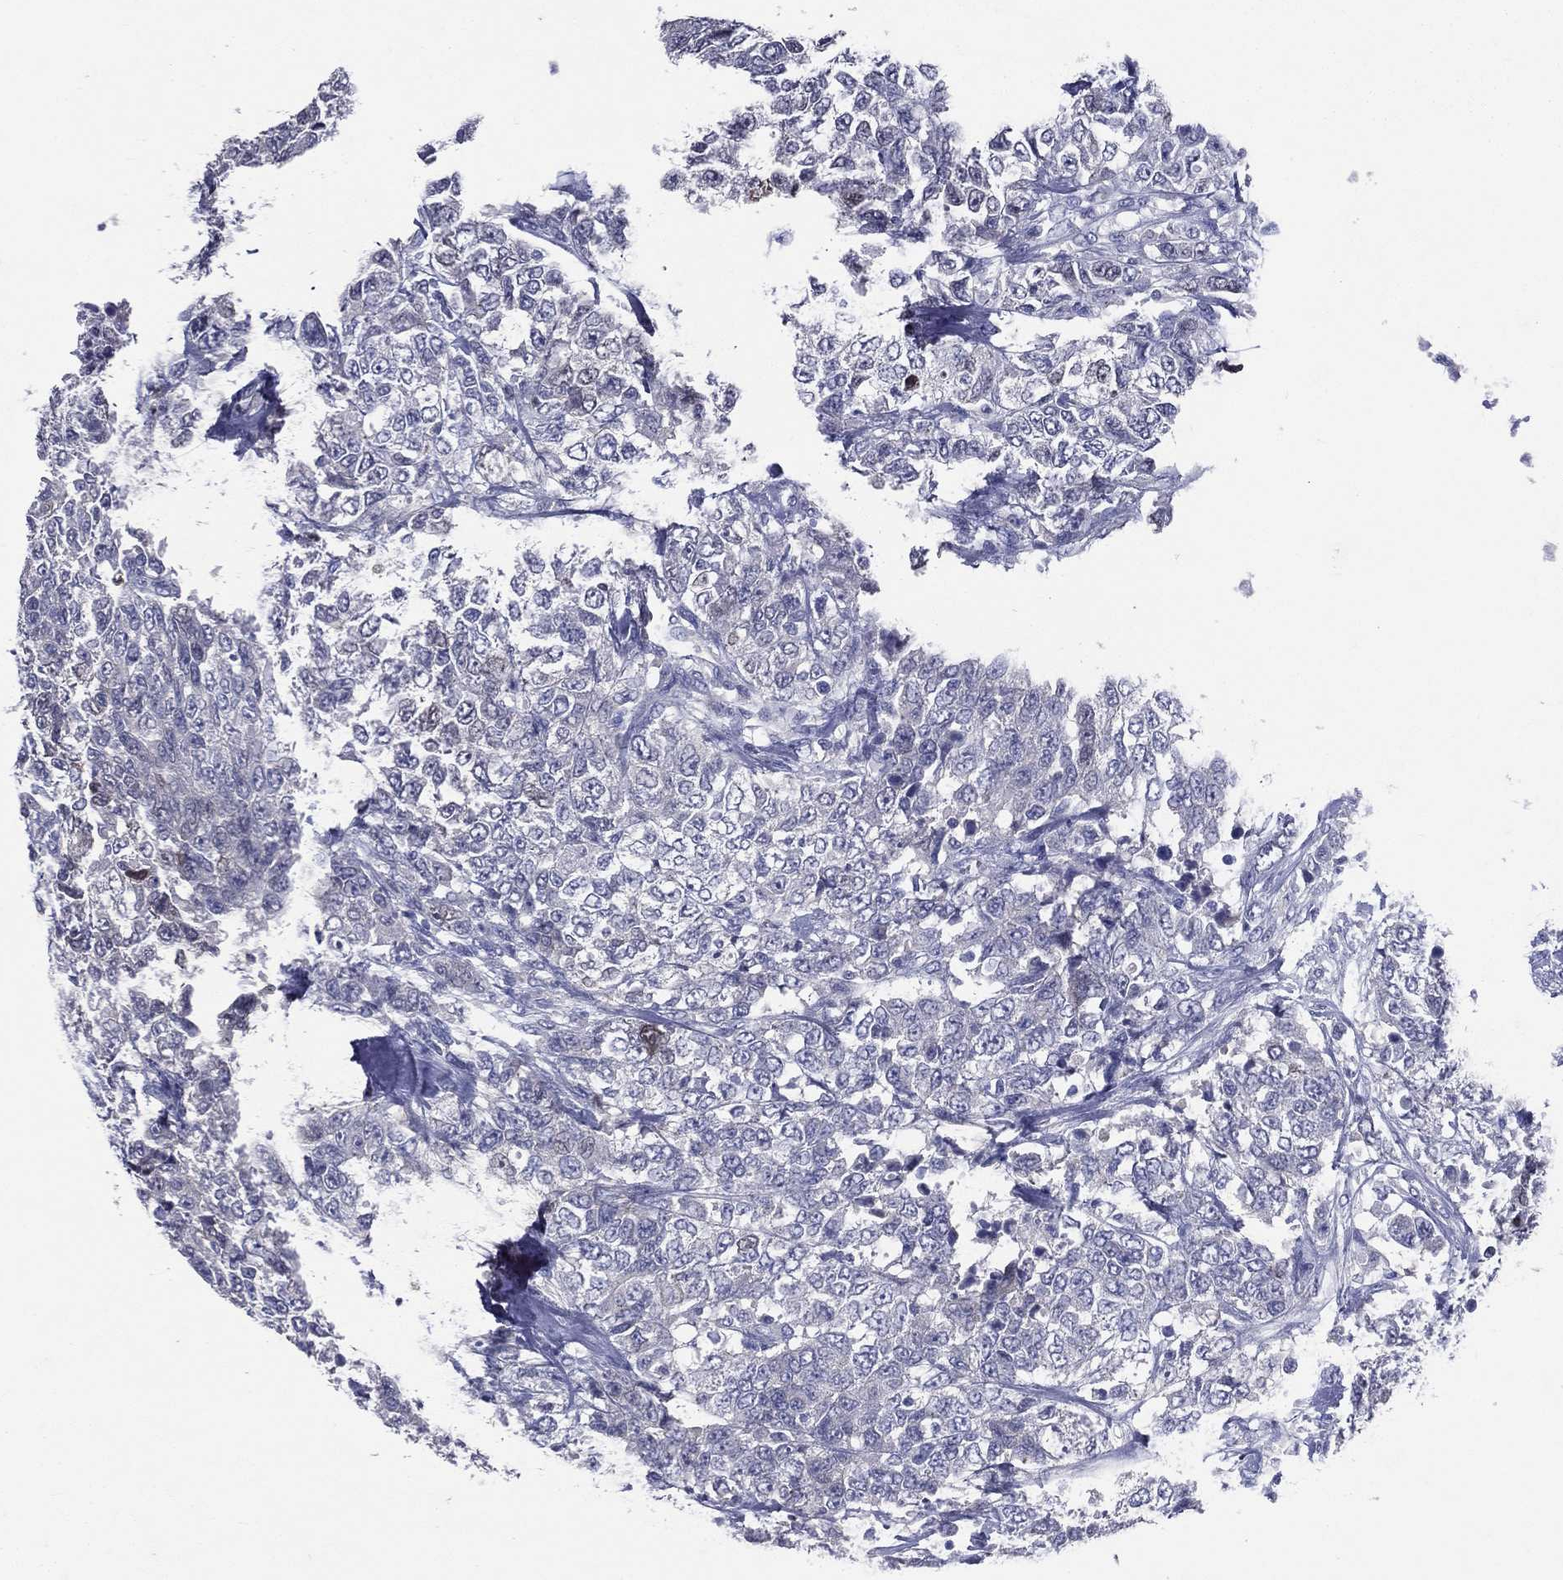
{"staining": {"intensity": "negative", "quantity": "none", "location": "none"}, "tissue": "urothelial cancer", "cell_type": "Tumor cells", "image_type": "cancer", "snomed": [{"axis": "morphology", "description": "Urothelial carcinoma, High grade"}, {"axis": "topography", "description": "Urinary bladder"}], "caption": "The immunohistochemistry (IHC) micrograph has no significant positivity in tumor cells of urothelial cancer tissue.", "gene": "TGM1", "patient": {"sex": "female", "age": 78}}